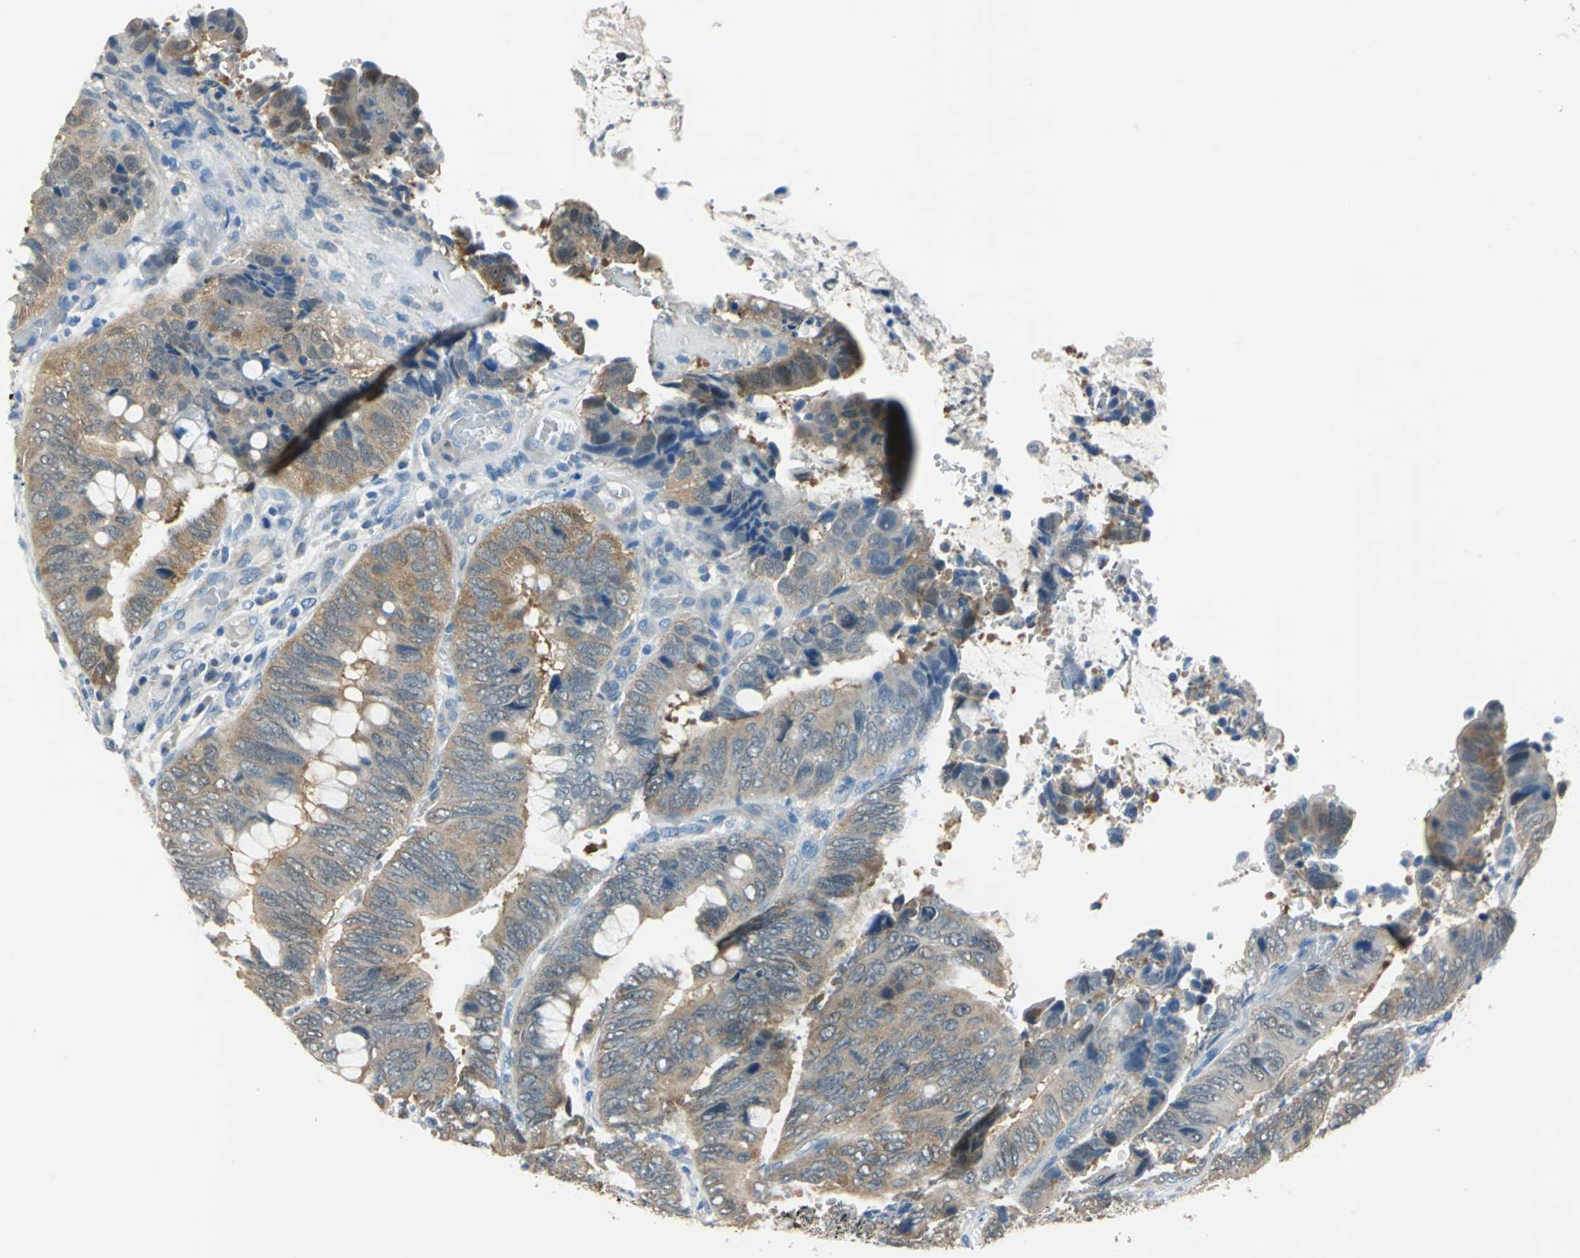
{"staining": {"intensity": "moderate", "quantity": ">75%", "location": "cytoplasmic/membranous"}, "tissue": "colorectal cancer", "cell_type": "Tumor cells", "image_type": "cancer", "snomed": [{"axis": "morphology", "description": "Normal tissue, NOS"}, {"axis": "morphology", "description": "Adenocarcinoma, NOS"}, {"axis": "topography", "description": "Rectum"}, {"axis": "topography", "description": "Peripheral nerve tissue"}], "caption": "This micrograph demonstrates IHC staining of colorectal cancer, with medium moderate cytoplasmic/membranous expression in about >75% of tumor cells.", "gene": "FKBP4", "patient": {"sex": "male", "age": 92}}